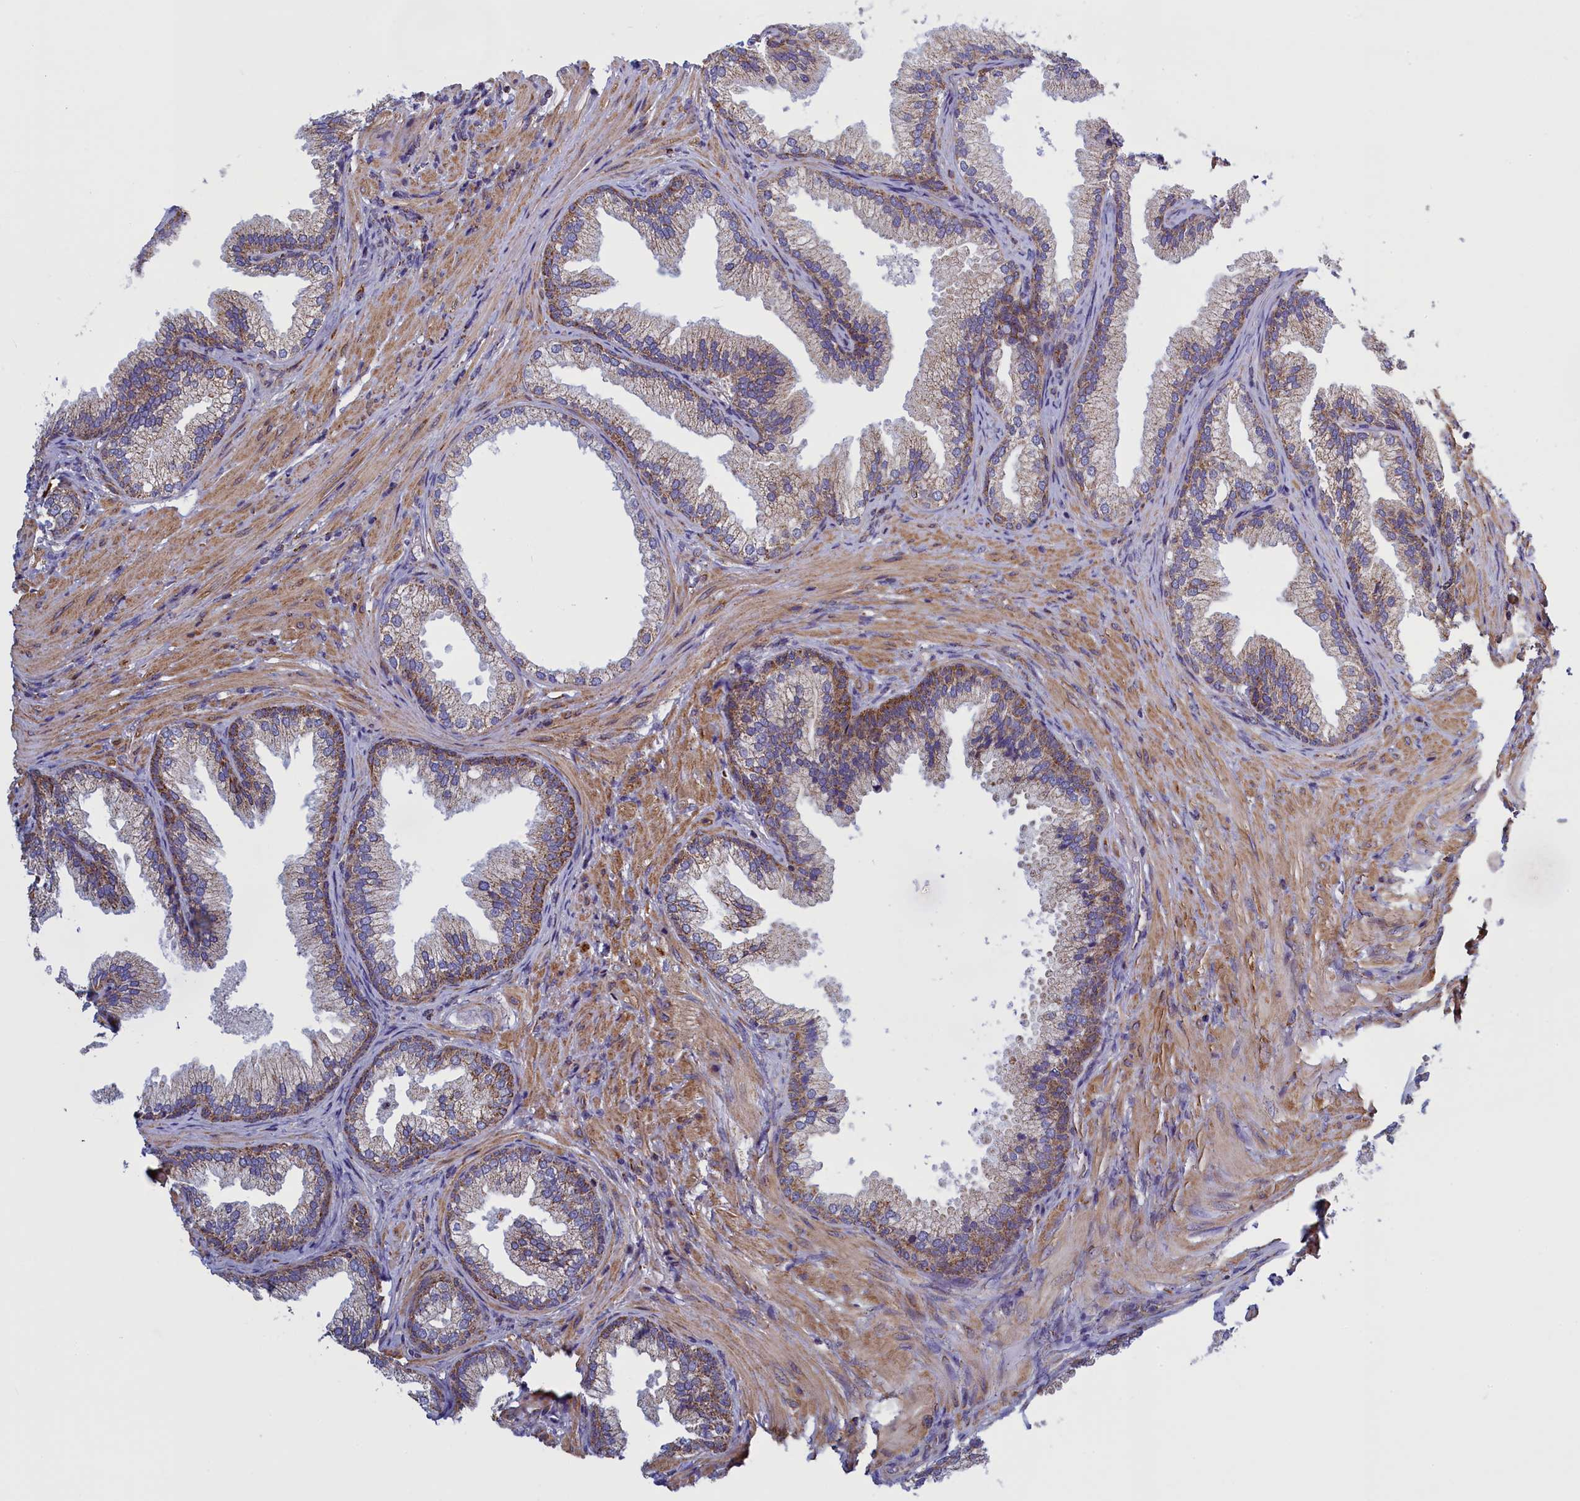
{"staining": {"intensity": "moderate", "quantity": "25%-75%", "location": "cytoplasmic/membranous"}, "tissue": "prostate", "cell_type": "Glandular cells", "image_type": "normal", "snomed": [{"axis": "morphology", "description": "Normal tissue, NOS"}, {"axis": "topography", "description": "Prostate"}], "caption": "A brown stain shows moderate cytoplasmic/membranous staining of a protein in glandular cells of normal human prostate. Immunohistochemistry (ihc) stains the protein of interest in brown and the nuclei are stained blue.", "gene": "IFT122", "patient": {"sex": "male", "age": 76}}